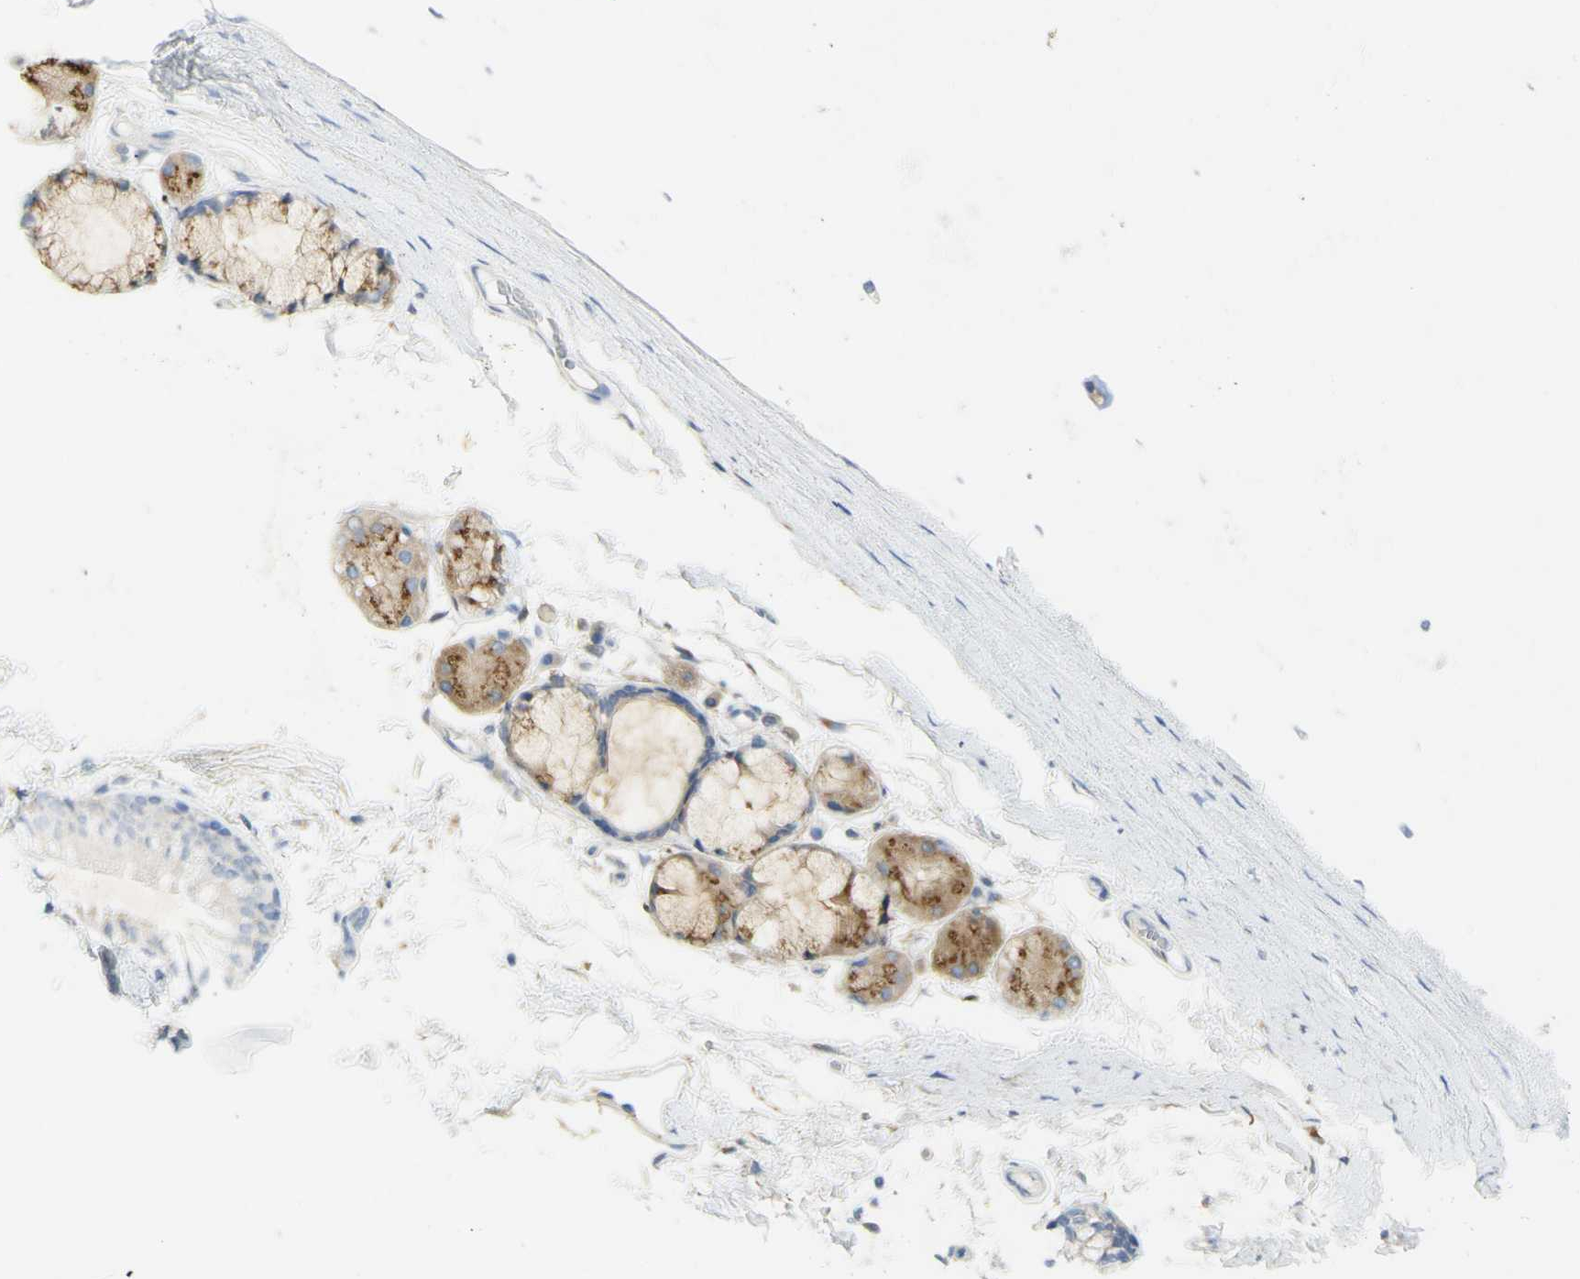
{"staining": {"intensity": "negative", "quantity": "none", "location": "none"}, "tissue": "adipose tissue", "cell_type": "Adipocytes", "image_type": "normal", "snomed": [{"axis": "morphology", "description": "Normal tissue, NOS"}, {"axis": "topography", "description": "Bronchus"}], "caption": "Immunohistochemistry (IHC) of unremarkable human adipose tissue reveals no positivity in adipocytes.", "gene": "GCNT3", "patient": {"sex": "female", "age": 73}}